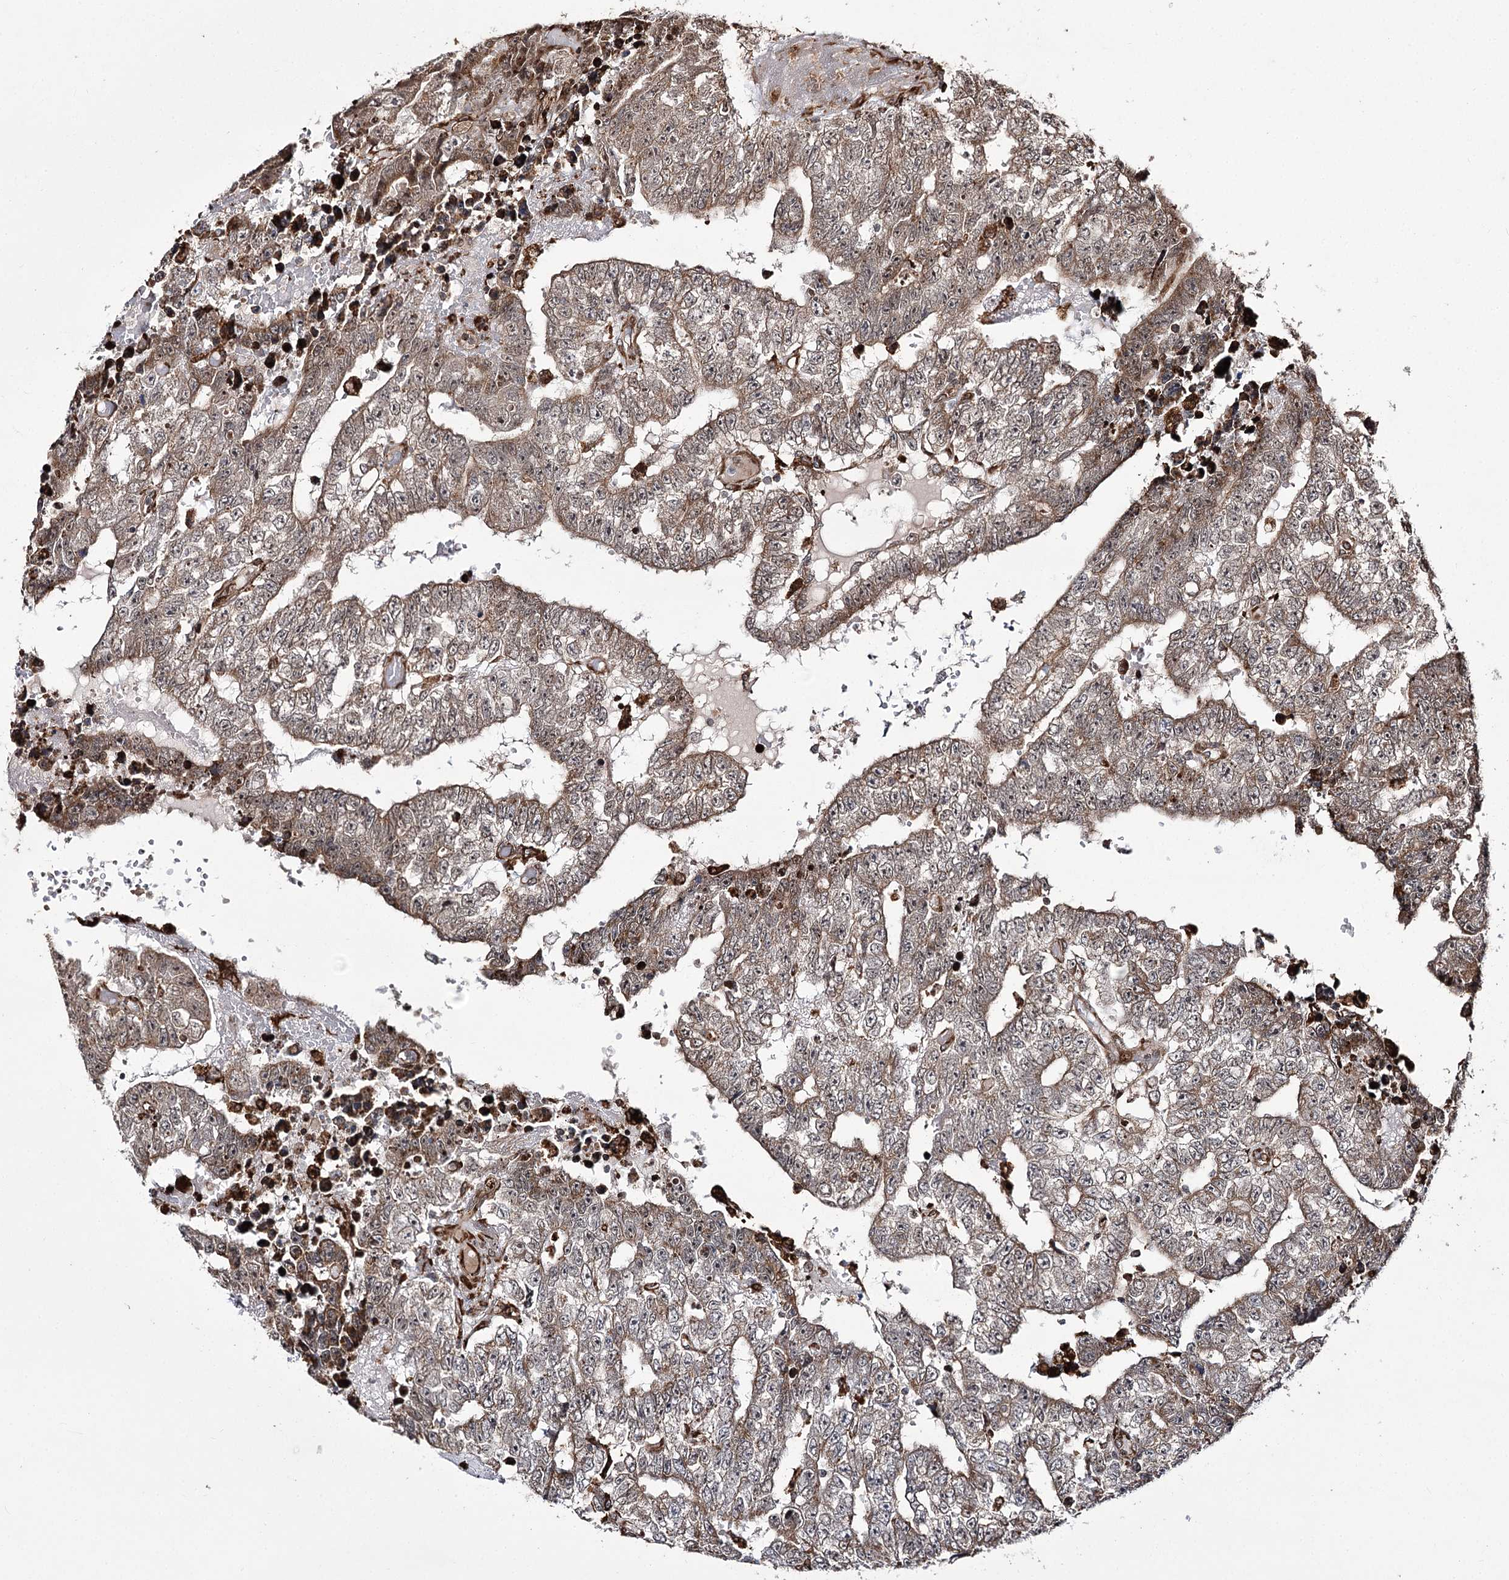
{"staining": {"intensity": "moderate", "quantity": ">75%", "location": "cytoplasmic/membranous,nuclear"}, "tissue": "testis cancer", "cell_type": "Tumor cells", "image_type": "cancer", "snomed": [{"axis": "morphology", "description": "Carcinoma, Embryonal, NOS"}, {"axis": "topography", "description": "Testis"}], "caption": "Testis cancer stained for a protein (brown) displays moderate cytoplasmic/membranous and nuclear positive expression in about >75% of tumor cells.", "gene": "FANCL", "patient": {"sex": "male", "age": 25}}